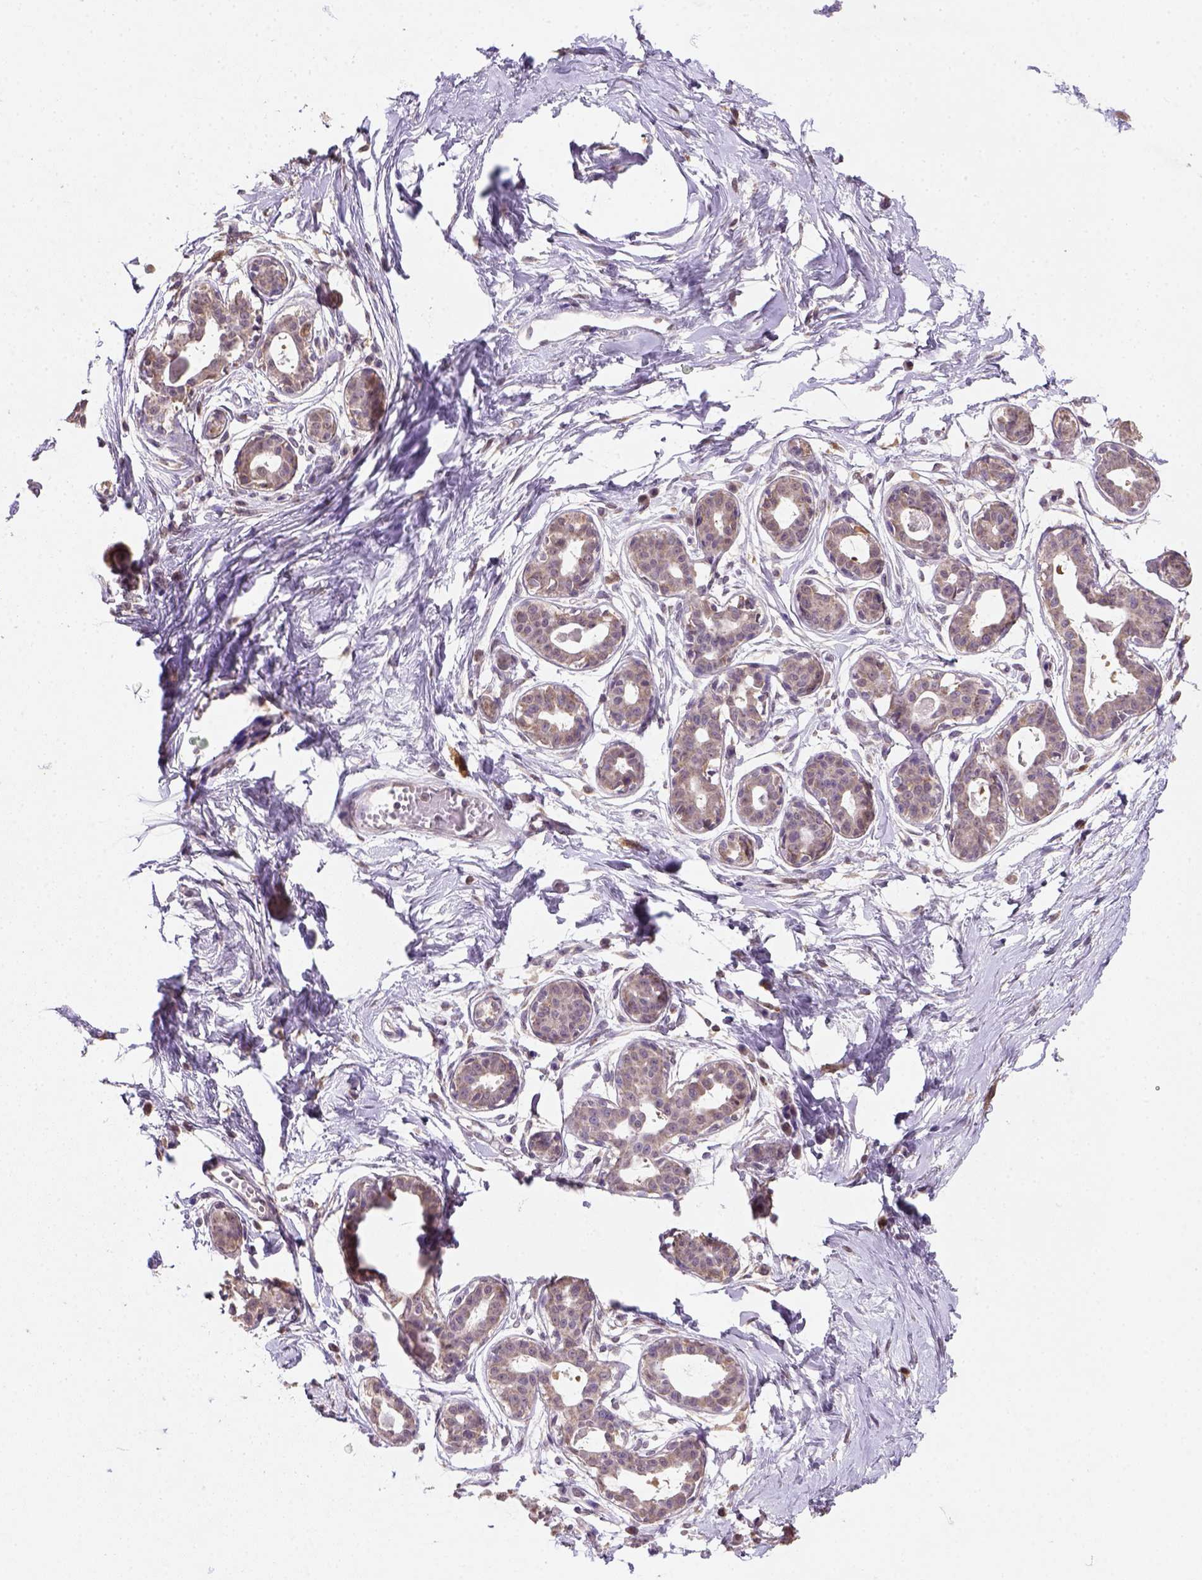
{"staining": {"intensity": "weak", "quantity": ">75%", "location": "cytoplasmic/membranous"}, "tissue": "breast", "cell_type": "Adipocytes", "image_type": "normal", "snomed": [{"axis": "morphology", "description": "Normal tissue, NOS"}, {"axis": "topography", "description": "Breast"}], "caption": "Immunohistochemistry histopathology image of unremarkable breast stained for a protein (brown), which shows low levels of weak cytoplasmic/membranous positivity in about >75% of adipocytes.", "gene": "NUDT10", "patient": {"sex": "female", "age": 45}}